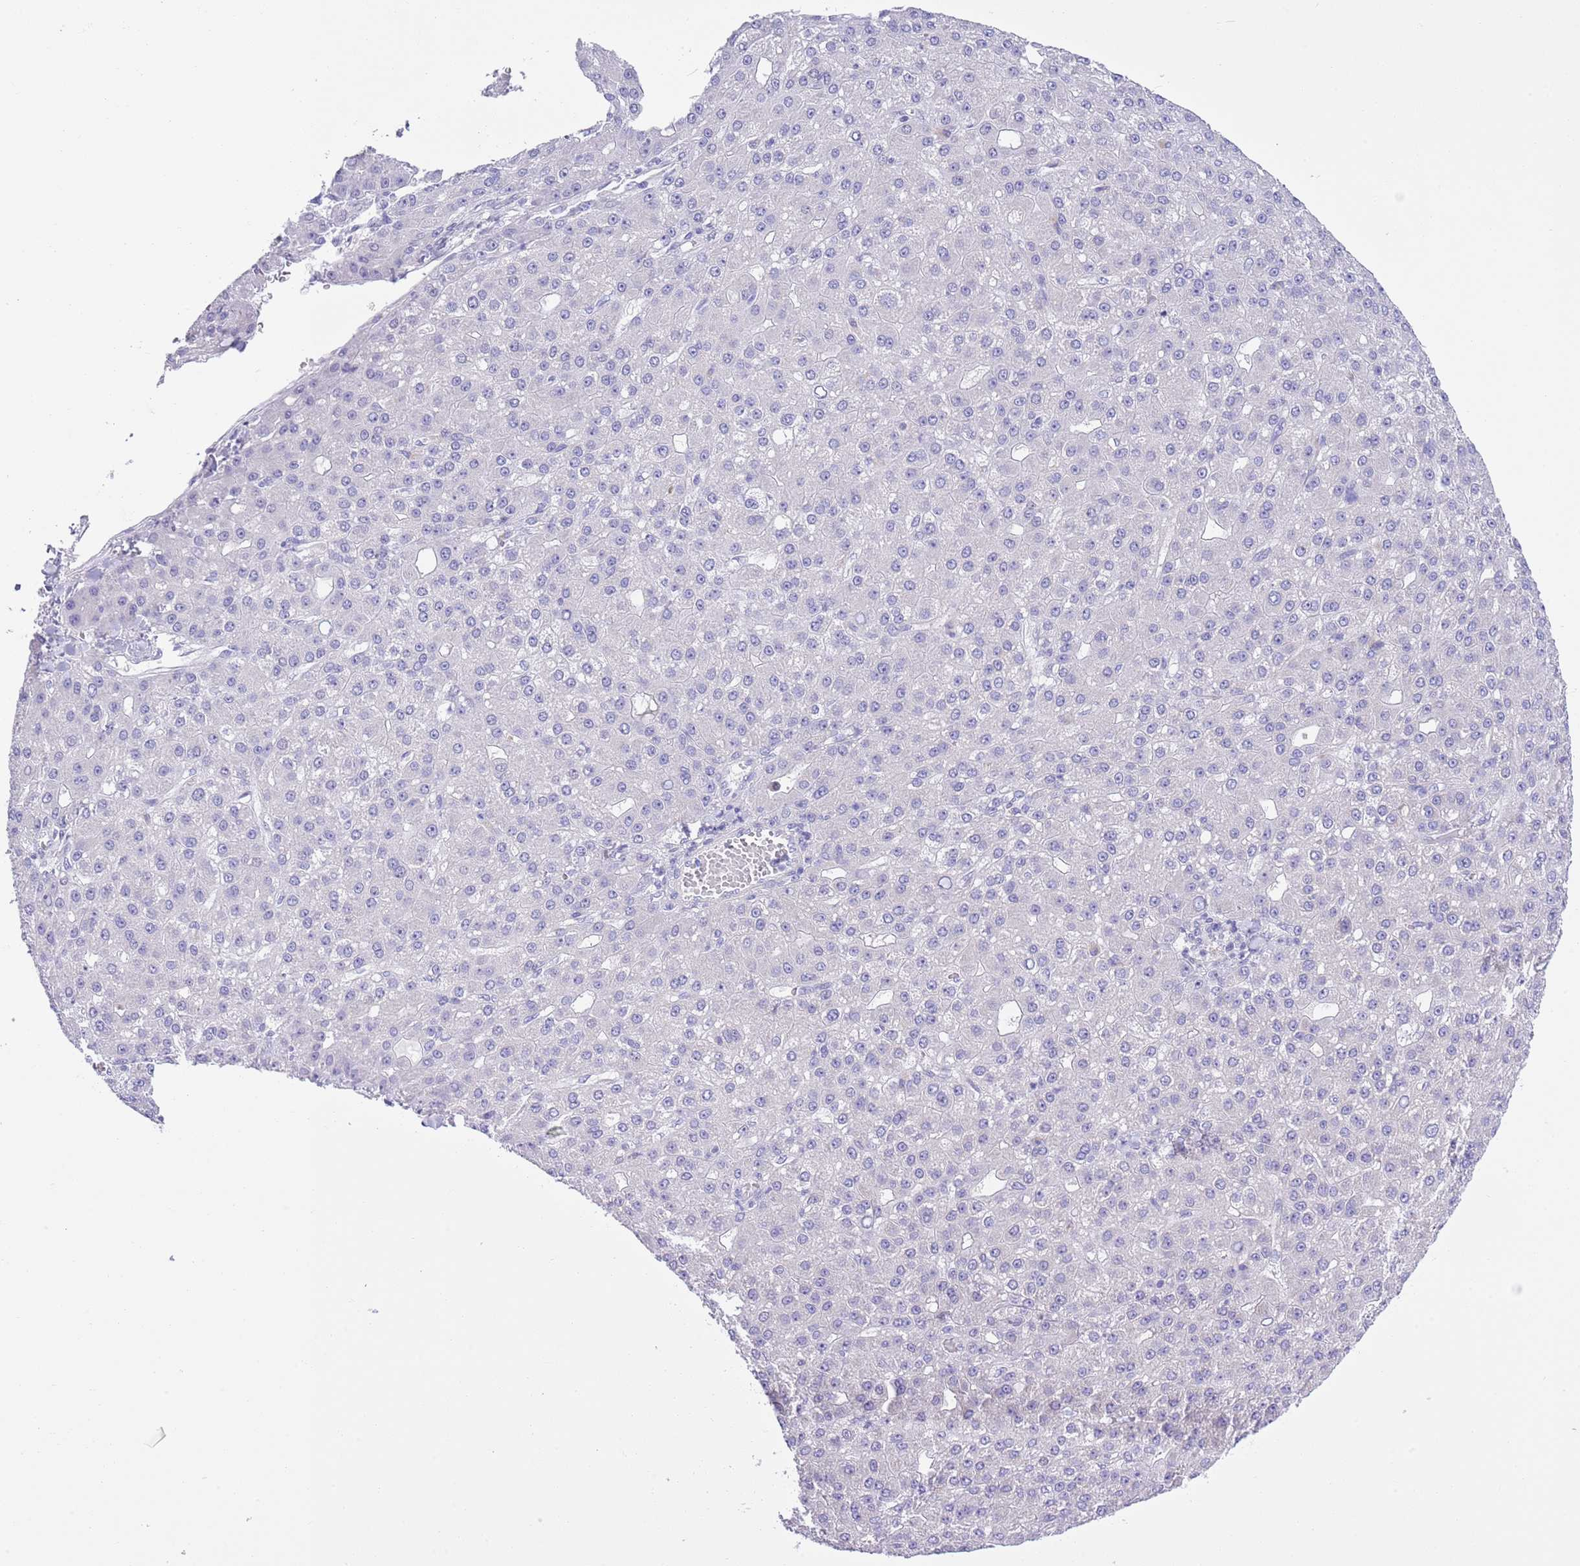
{"staining": {"intensity": "negative", "quantity": "none", "location": "none"}, "tissue": "liver cancer", "cell_type": "Tumor cells", "image_type": "cancer", "snomed": [{"axis": "morphology", "description": "Carcinoma, Hepatocellular, NOS"}, {"axis": "topography", "description": "Liver"}], "caption": "Liver cancer (hepatocellular carcinoma) stained for a protein using IHC demonstrates no expression tumor cells.", "gene": "NET1", "patient": {"sex": "male", "age": 67}}